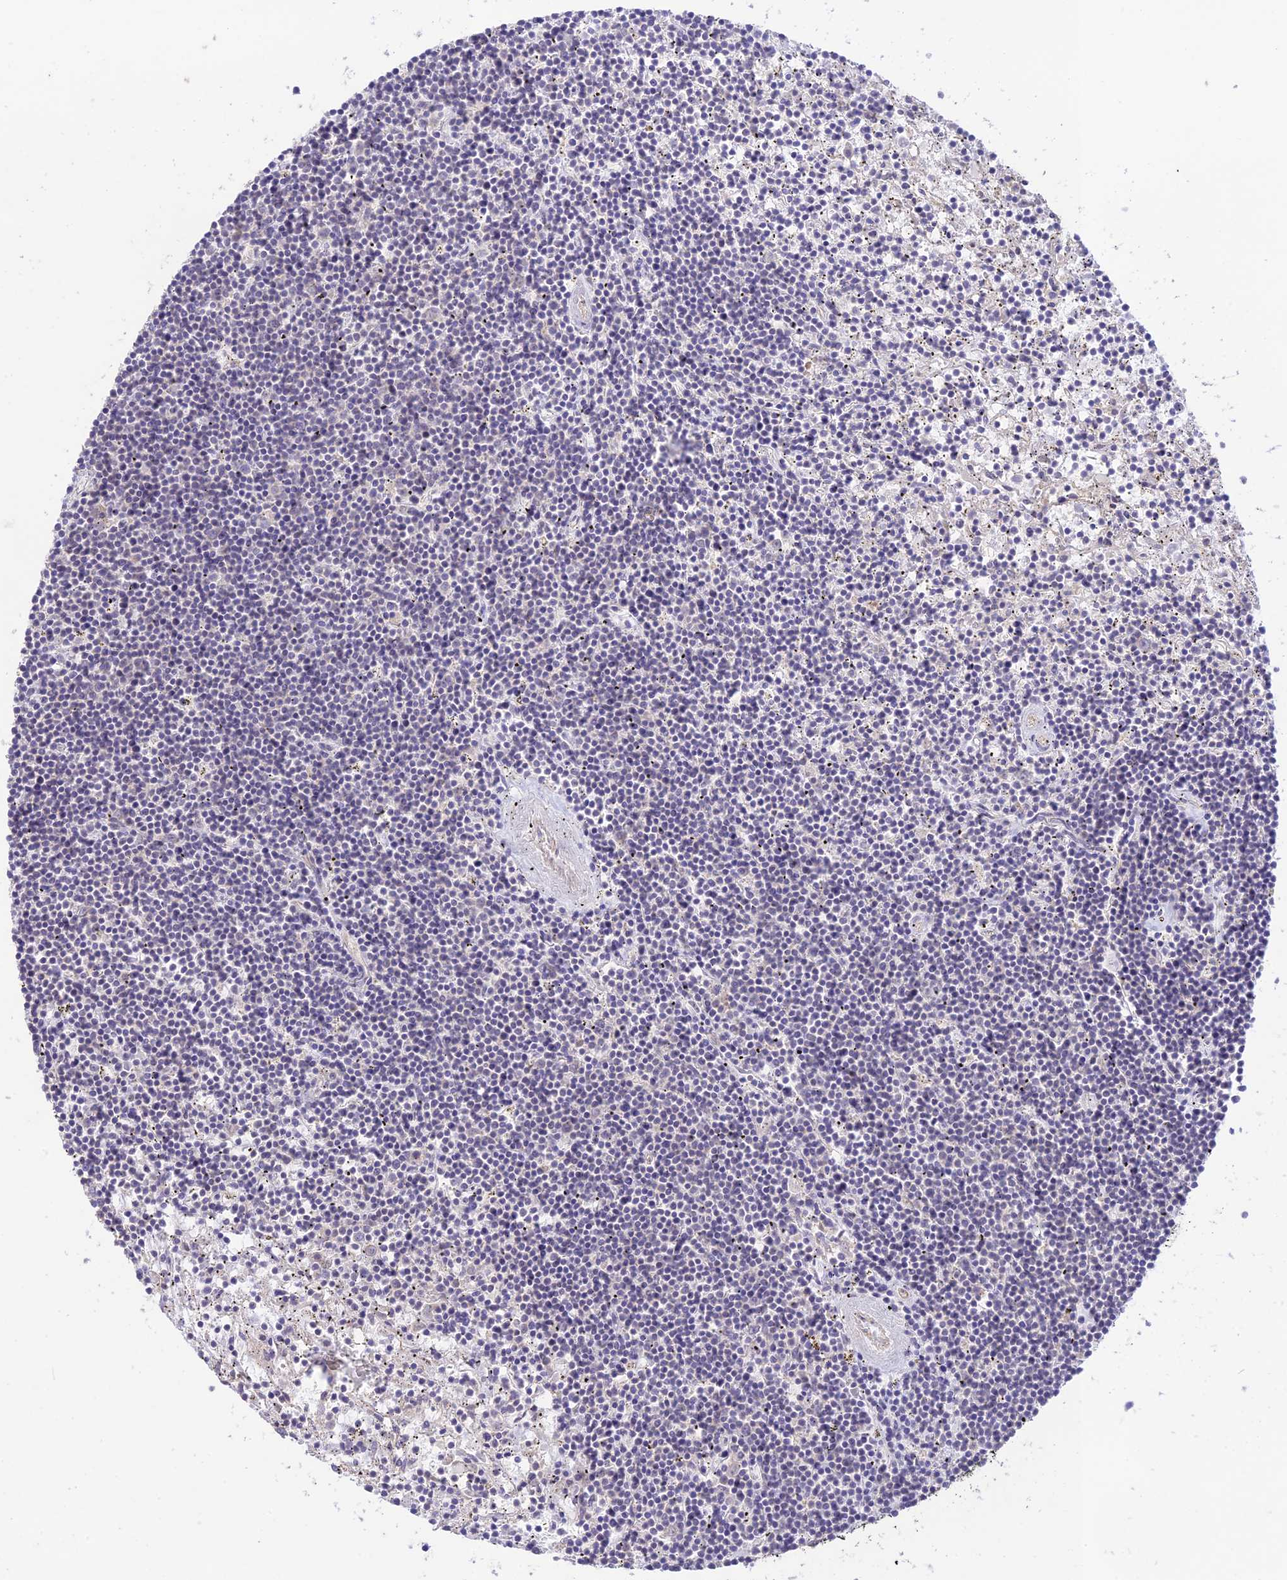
{"staining": {"intensity": "negative", "quantity": "none", "location": "none"}, "tissue": "lymphoma", "cell_type": "Tumor cells", "image_type": "cancer", "snomed": [{"axis": "morphology", "description": "Malignant lymphoma, non-Hodgkin's type, Low grade"}, {"axis": "topography", "description": "Spleen"}], "caption": "DAB (3,3'-diaminobenzidine) immunohistochemical staining of human lymphoma demonstrates no significant positivity in tumor cells.", "gene": "TMEM259", "patient": {"sex": "male", "age": 76}}